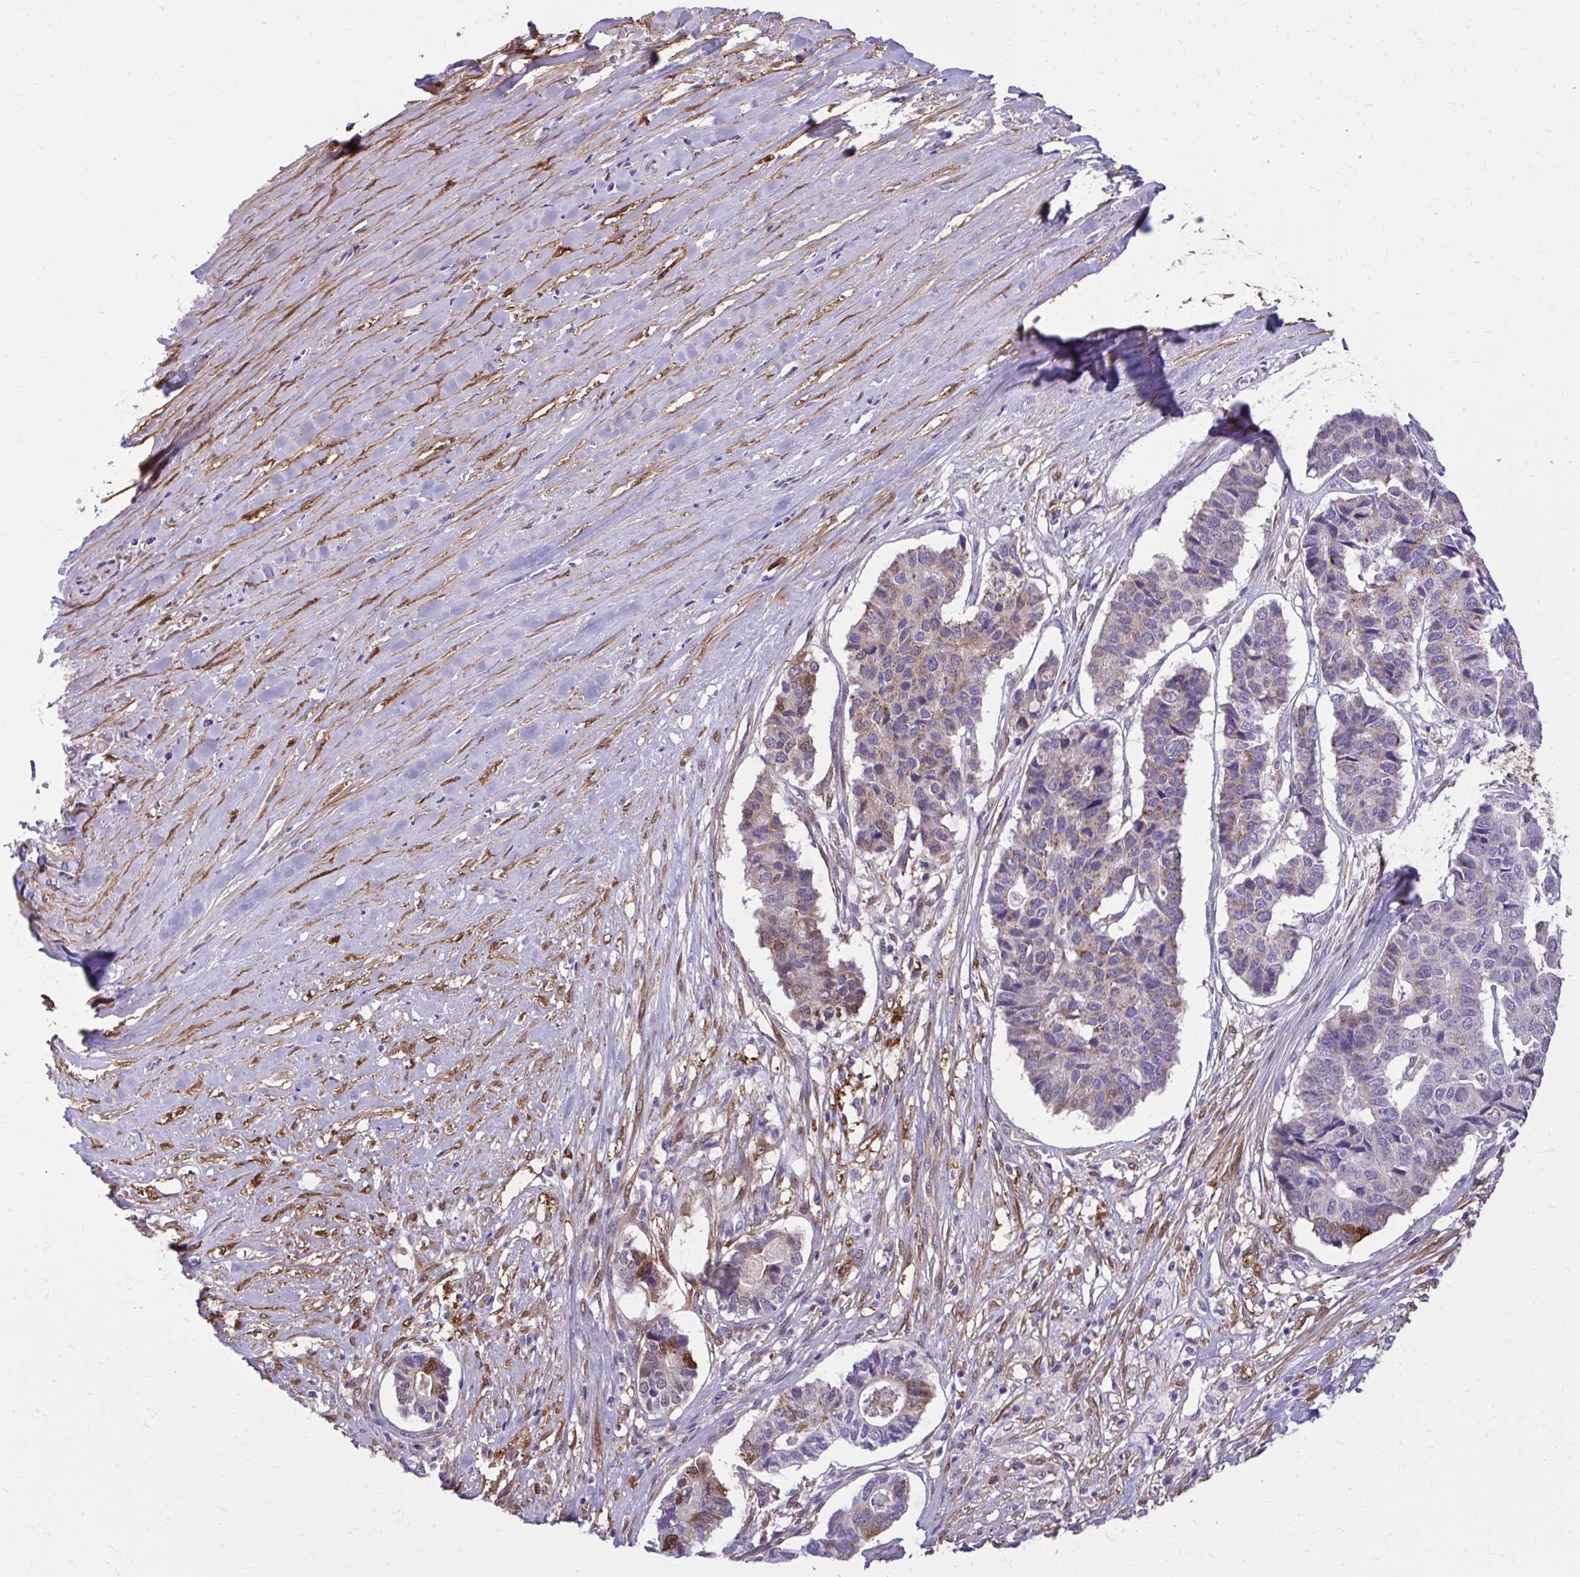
{"staining": {"intensity": "moderate", "quantity": "<25%", "location": "cytoplasmic/membranous"}, "tissue": "pancreatic cancer", "cell_type": "Tumor cells", "image_type": "cancer", "snomed": [{"axis": "morphology", "description": "Adenocarcinoma, NOS"}, {"axis": "topography", "description": "Pancreas"}], "caption": "This micrograph displays IHC staining of adenocarcinoma (pancreatic), with low moderate cytoplasmic/membranous staining in approximately <25% of tumor cells.", "gene": "NNMT", "patient": {"sex": "male", "age": 50}}